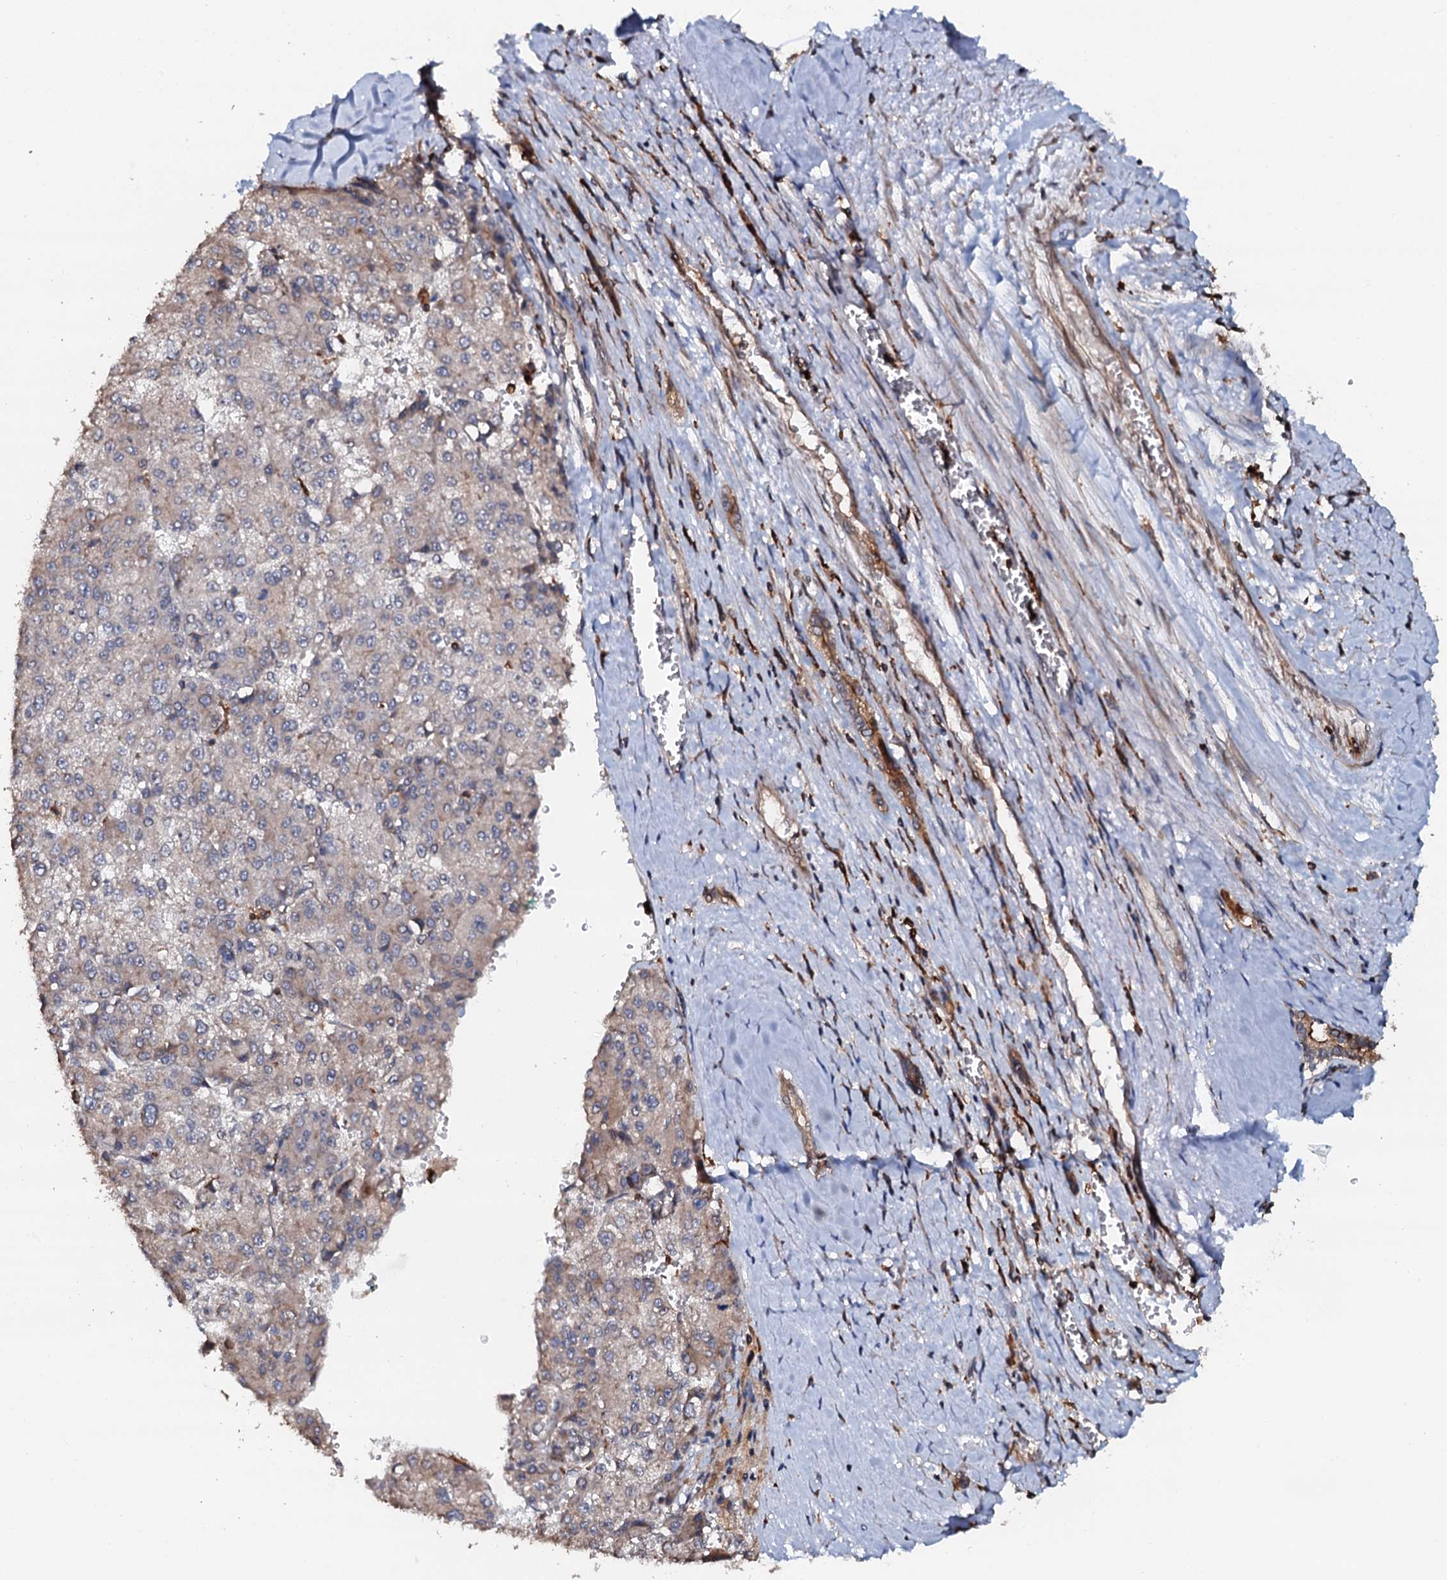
{"staining": {"intensity": "weak", "quantity": "25%-75%", "location": "cytoplasmic/membranous"}, "tissue": "liver cancer", "cell_type": "Tumor cells", "image_type": "cancer", "snomed": [{"axis": "morphology", "description": "Carcinoma, Hepatocellular, NOS"}, {"axis": "topography", "description": "Liver"}], "caption": "IHC of human liver hepatocellular carcinoma displays low levels of weak cytoplasmic/membranous expression in approximately 25%-75% of tumor cells.", "gene": "VAMP8", "patient": {"sex": "female", "age": 73}}